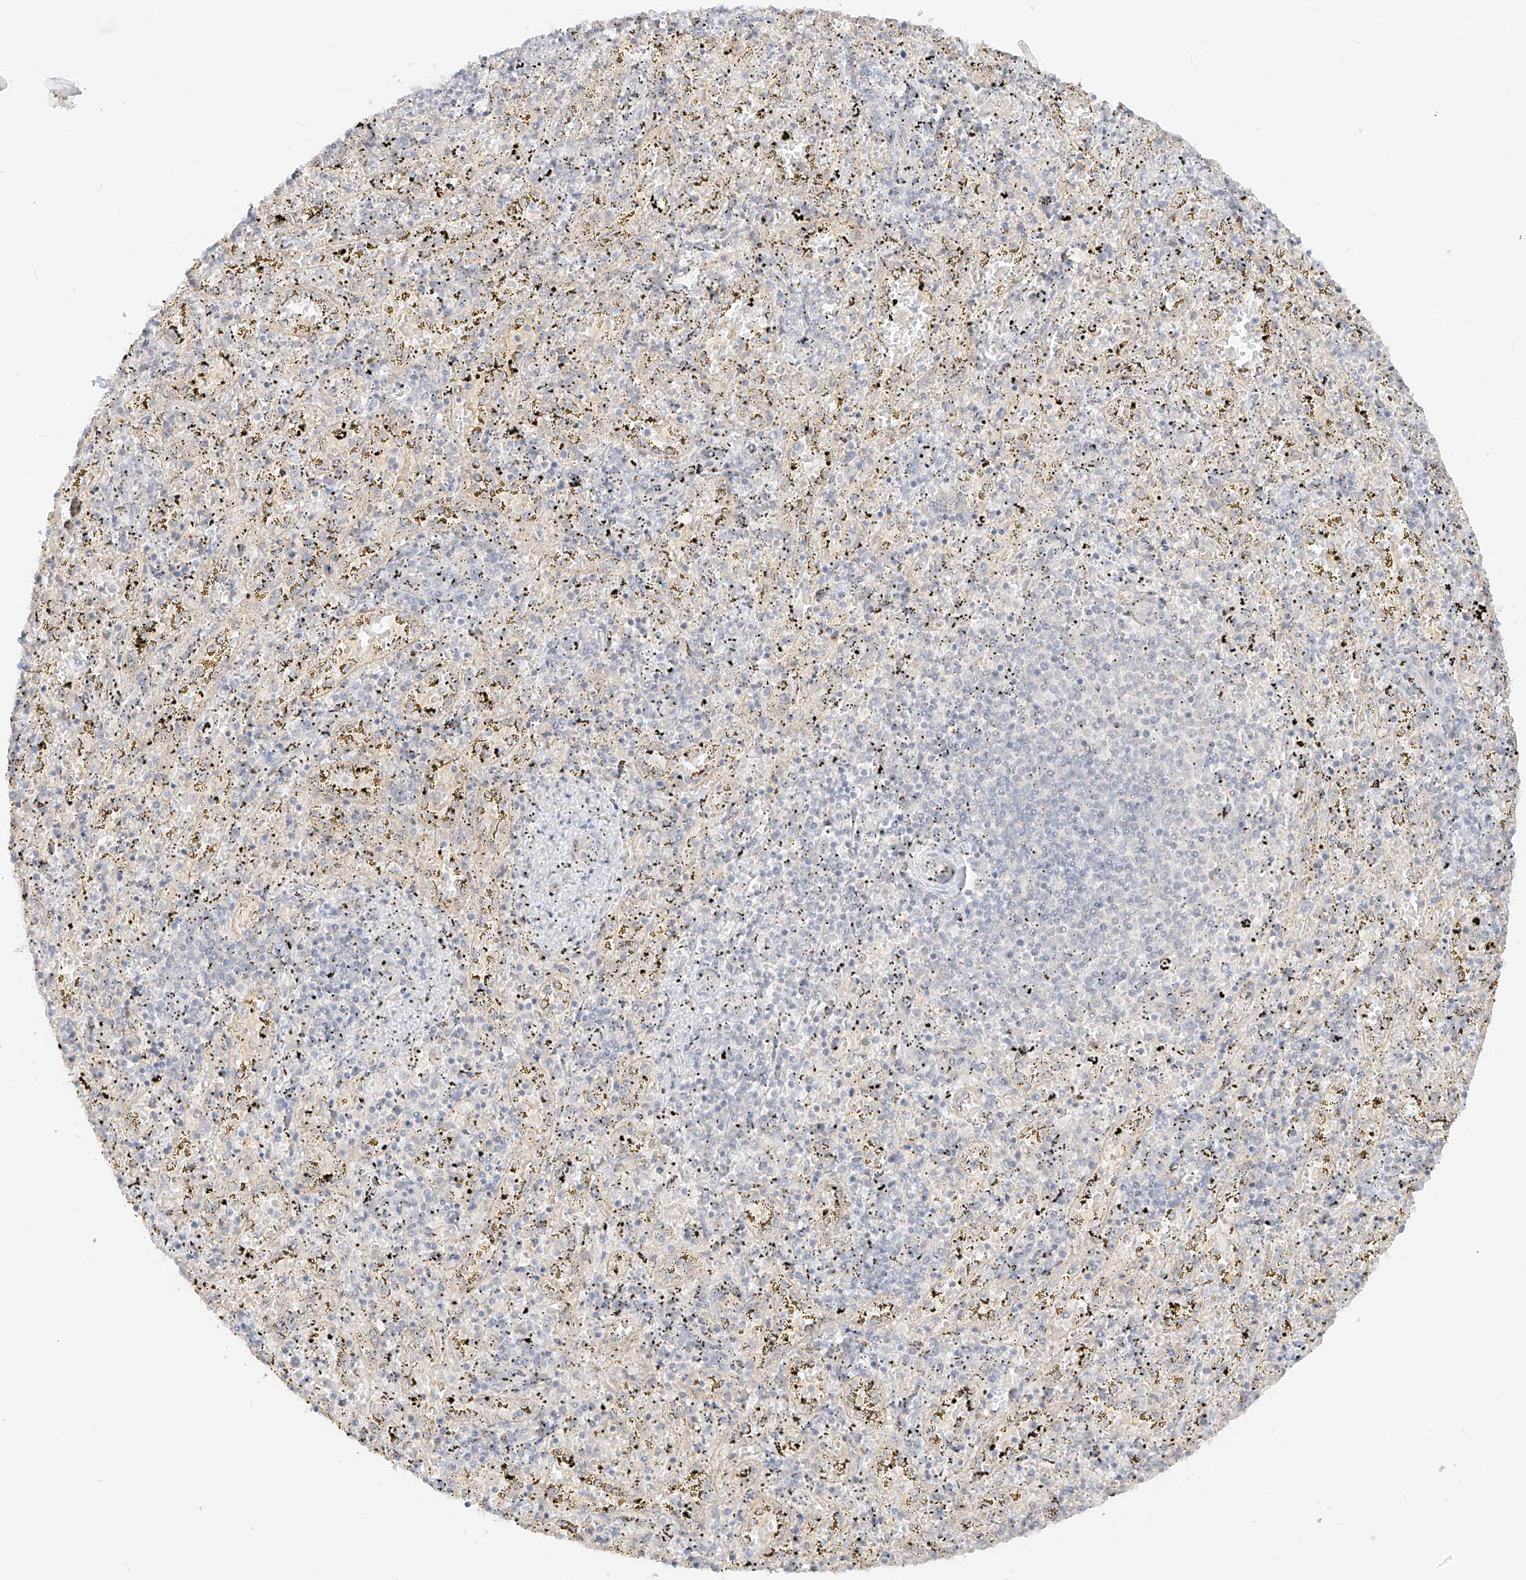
{"staining": {"intensity": "weak", "quantity": "<25%", "location": "cytoplasmic/membranous"}, "tissue": "spleen", "cell_type": "Cells in red pulp", "image_type": "normal", "snomed": [{"axis": "morphology", "description": "Normal tissue, NOS"}, {"axis": "topography", "description": "Spleen"}], "caption": "Immunohistochemistry (IHC) of unremarkable human spleen displays no expression in cells in red pulp.", "gene": "LIPT1", "patient": {"sex": "male", "age": 11}}